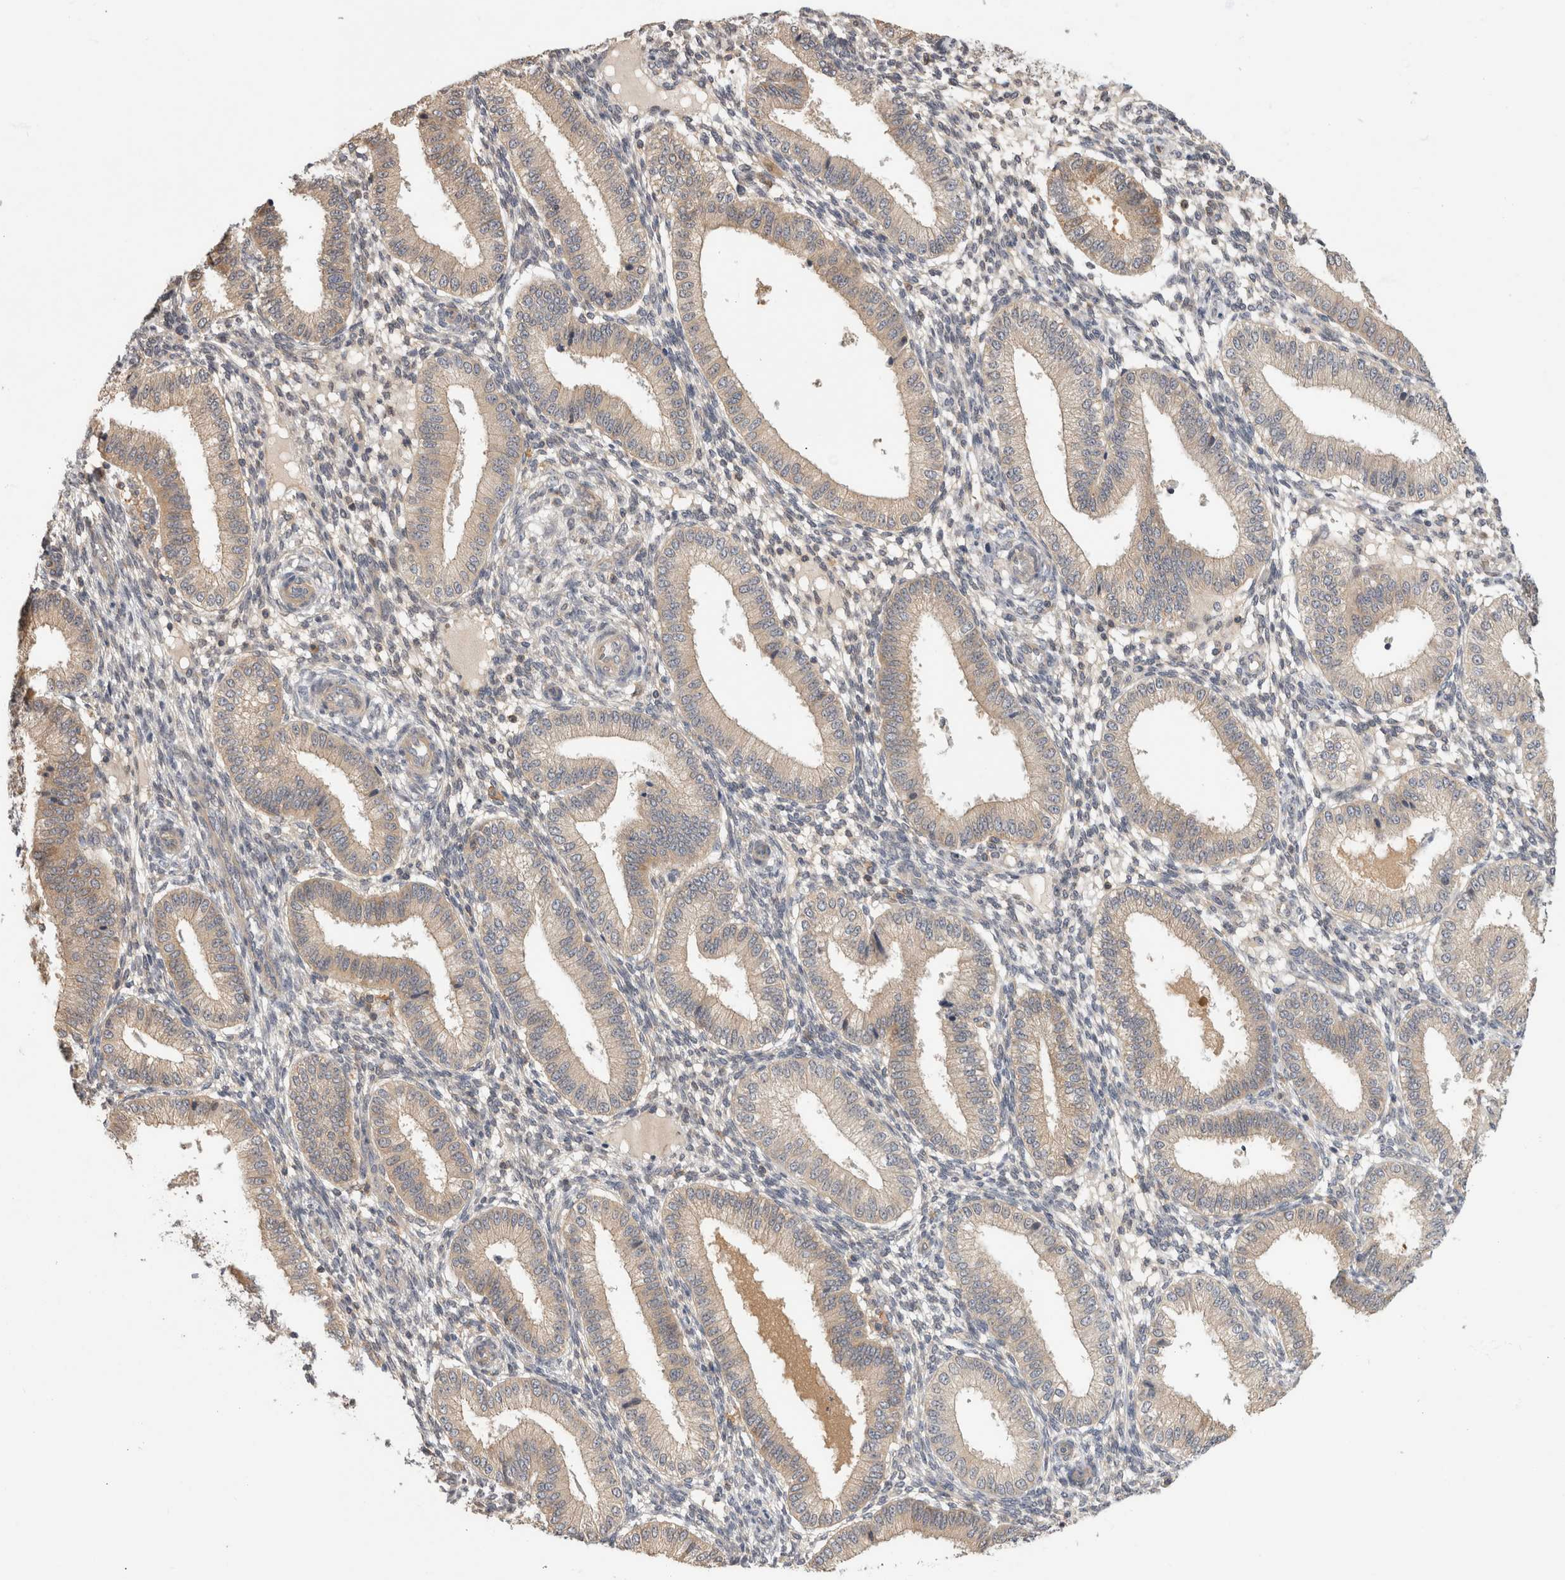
{"staining": {"intensity": "weak", "quantity": "<25%", "location": "cytoplasmic/membranous"}, "tissue": "endometrium", "cell_type": "Cells in endometrial stroma", "image_type": "normal", "snomed": [{"axis": "morphology", "description": "Normal tissue, NOS"}, {"axis": "topography", "description": "Endometrium"}], "caption": "Endometrium was stained to show a protein in brown. There is no significant positivity in cells in endometrial stroma. The staining was performed using DAB to visualize the protein expression in brown, while the nuclei were stained in blue with hematoxylin (Magnification: 20x).", "gene": "PGM1", "patient": {"sex": "female", "age": 39}}